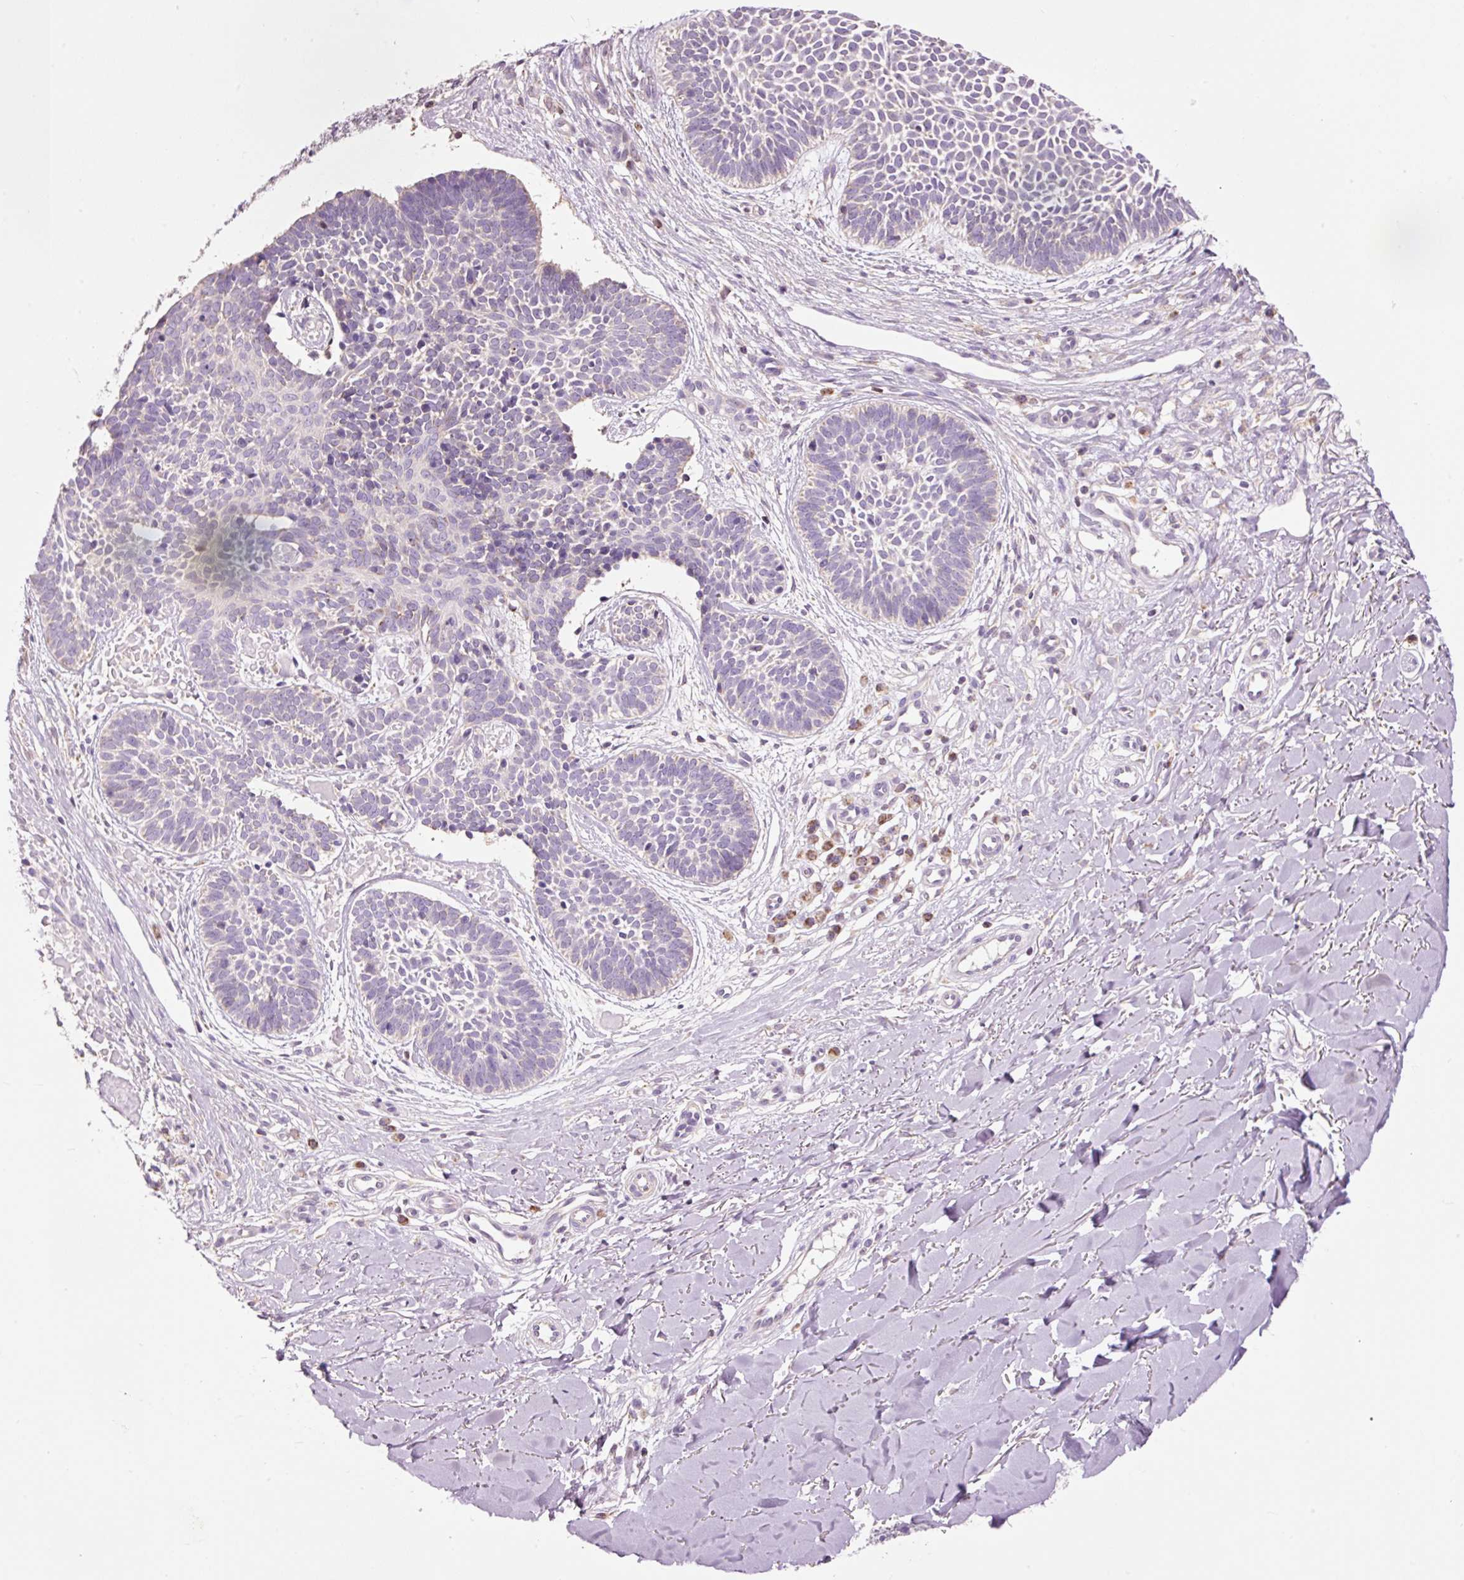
{"staining": {"intensity": "negative", "quantity": "none", "location": "none"}, "tissue": "skin cancer", "cell_type": "Tumor cells", "image_type": "cancer", "snomed": [{"axis": "morphology", "description": "Basal cell carcinoma"}, {"axis": "topography", "description": "Skin"}], "caption": "DAB (3,3'-diaminobenzidine) immunohistochemical staining of human skin cancer exhibits no significant expression in tumor cells. (DAB (3,3'-diaminobenzidine) immunohistochemistry, high magnification).", "gene": "PRDX5", "patient": {"sex": "male", "age": 49}}